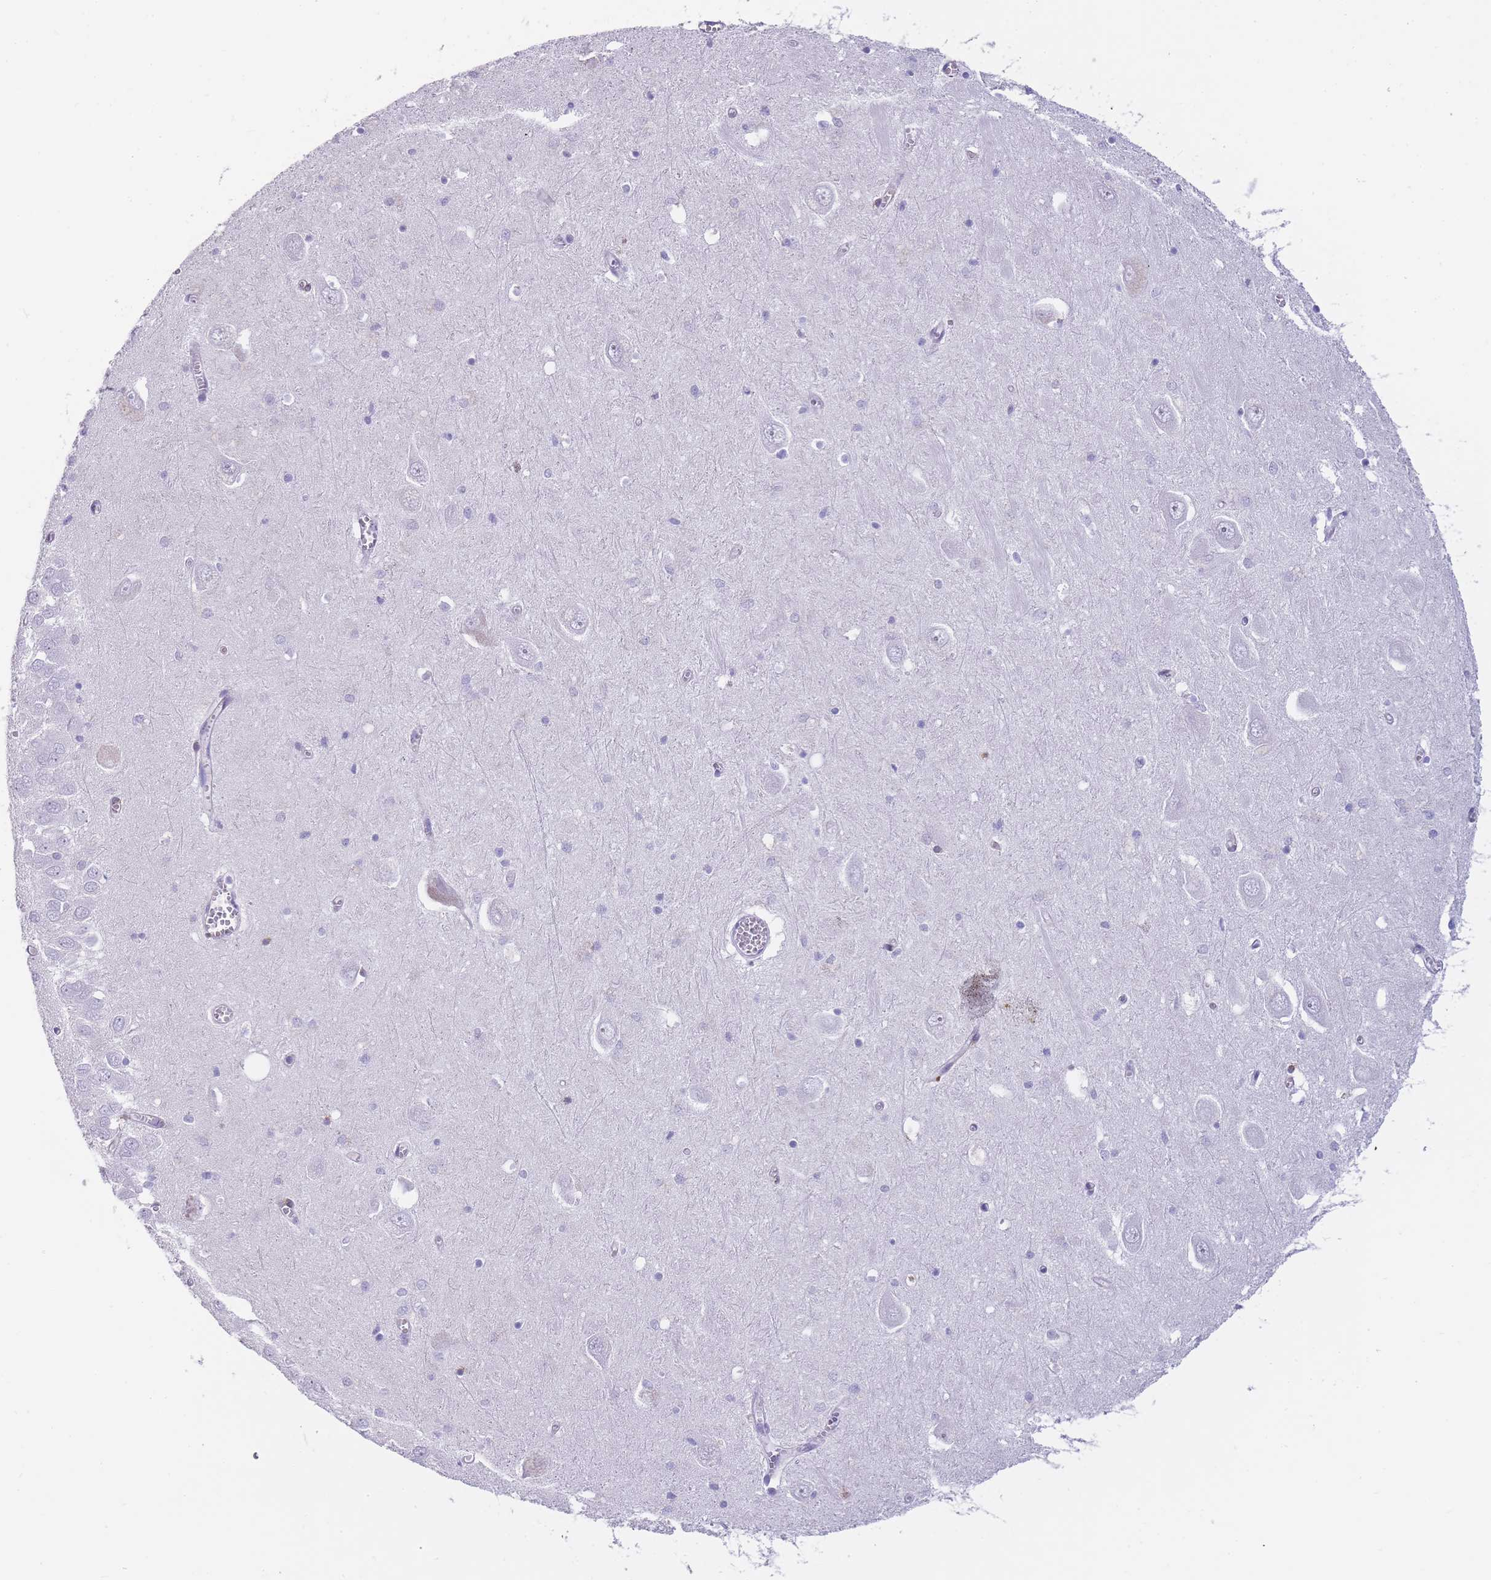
{"staining": {"intensity": "moderate", "quantity": "<25%", "location": "cytoplasmic/membranous"}, "tissue": "hippocampus", "cell_type": "Glial cells", "image_type": "normal", "snomed": [{"axis": "morphology", "description": "Normal tissue, NOS"}, {"axis": "topography", "description": "Hippocampus"}], "caption": "This histopathology image exhibits IHC staining of benign human hippocampus, with low moderate cytoplasmic/membranous staining in approximately <25% of glial cells.", "gene": "ZNF662", "patient": {"sex": "male", "age": 70}}